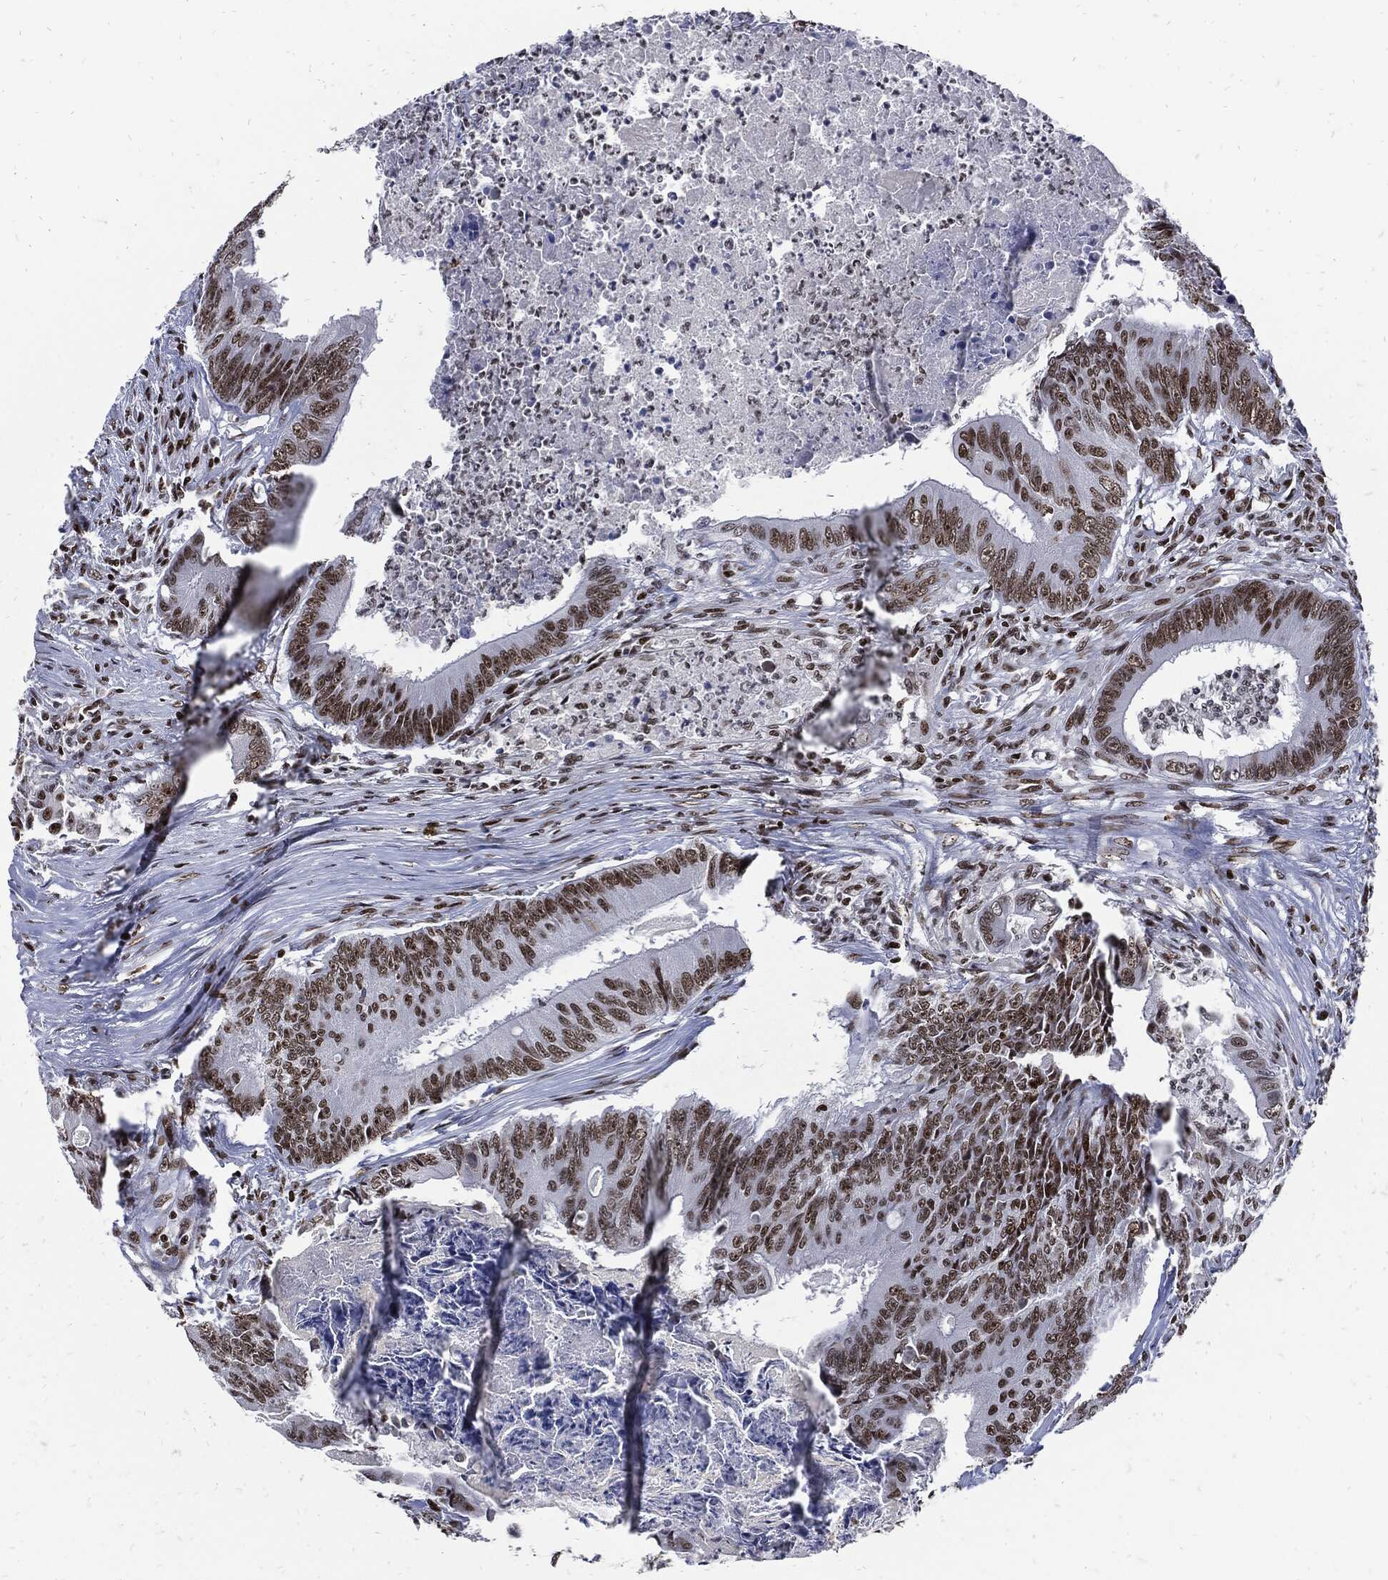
{"staining": {"intensity": "moderate", "quantity": ">75%", "location": "nuclear"}, "tissue": "colorectal cancer", "cell_type": "Tumor cells", "image_type": "cancer", "snomed": [{"axis": "morphology", "description": "Adenocarcinoma, NOS"}, {"axis": "topography", "description": "Colon"}], "caption": "Protein staining reveals moderate nuclear expression in approximately >75% of tumor cells in adenocarcinoma (colorectal). (DAB (3,3'-diaminobenzidine) = brown stain, brightfield microscopy at high magnification).", "gene": "TERF2", "patient": {"sex": "male", "age": 84}}